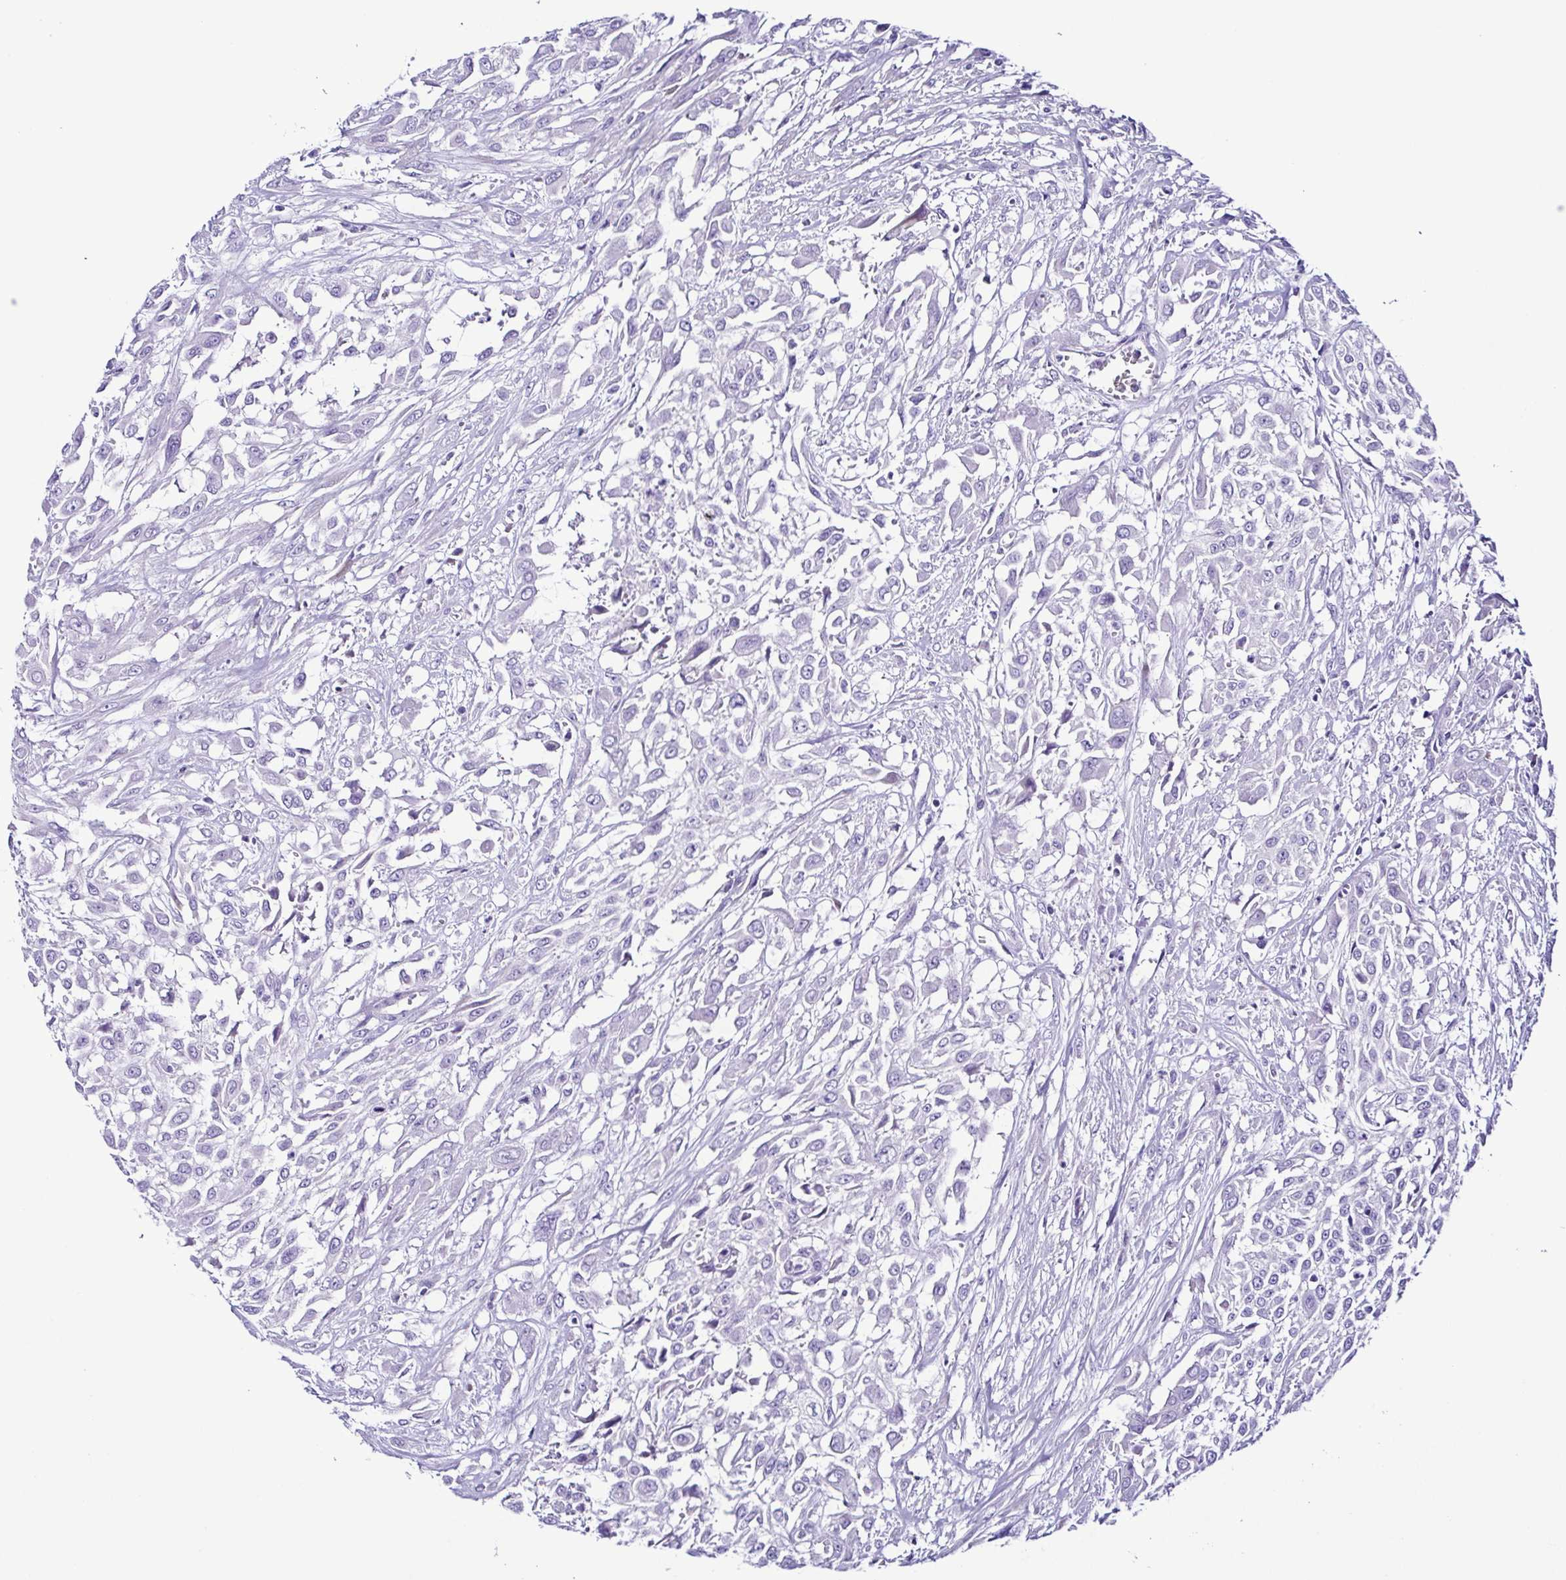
{"staining": {"intensity": "negative", "quantity": "none", "location": "none"}, "tissue": "urothelial cancer", "cell_type": "Tumor cells", "image_type": "cancer", "snomed": [{"axis": "morphology", "description": "Urothelial carcinoma, High grade"}, {"axis": "topography", "description": "Urinary bladder"}], "caption": "DAB (3,3'-diaminobenzidine) immunohistochemical staining of human urothelial cancer reveals no significant staining in tumor cells.", "gene": "SRL", "patient": {"sex": "male", "age": 57}}